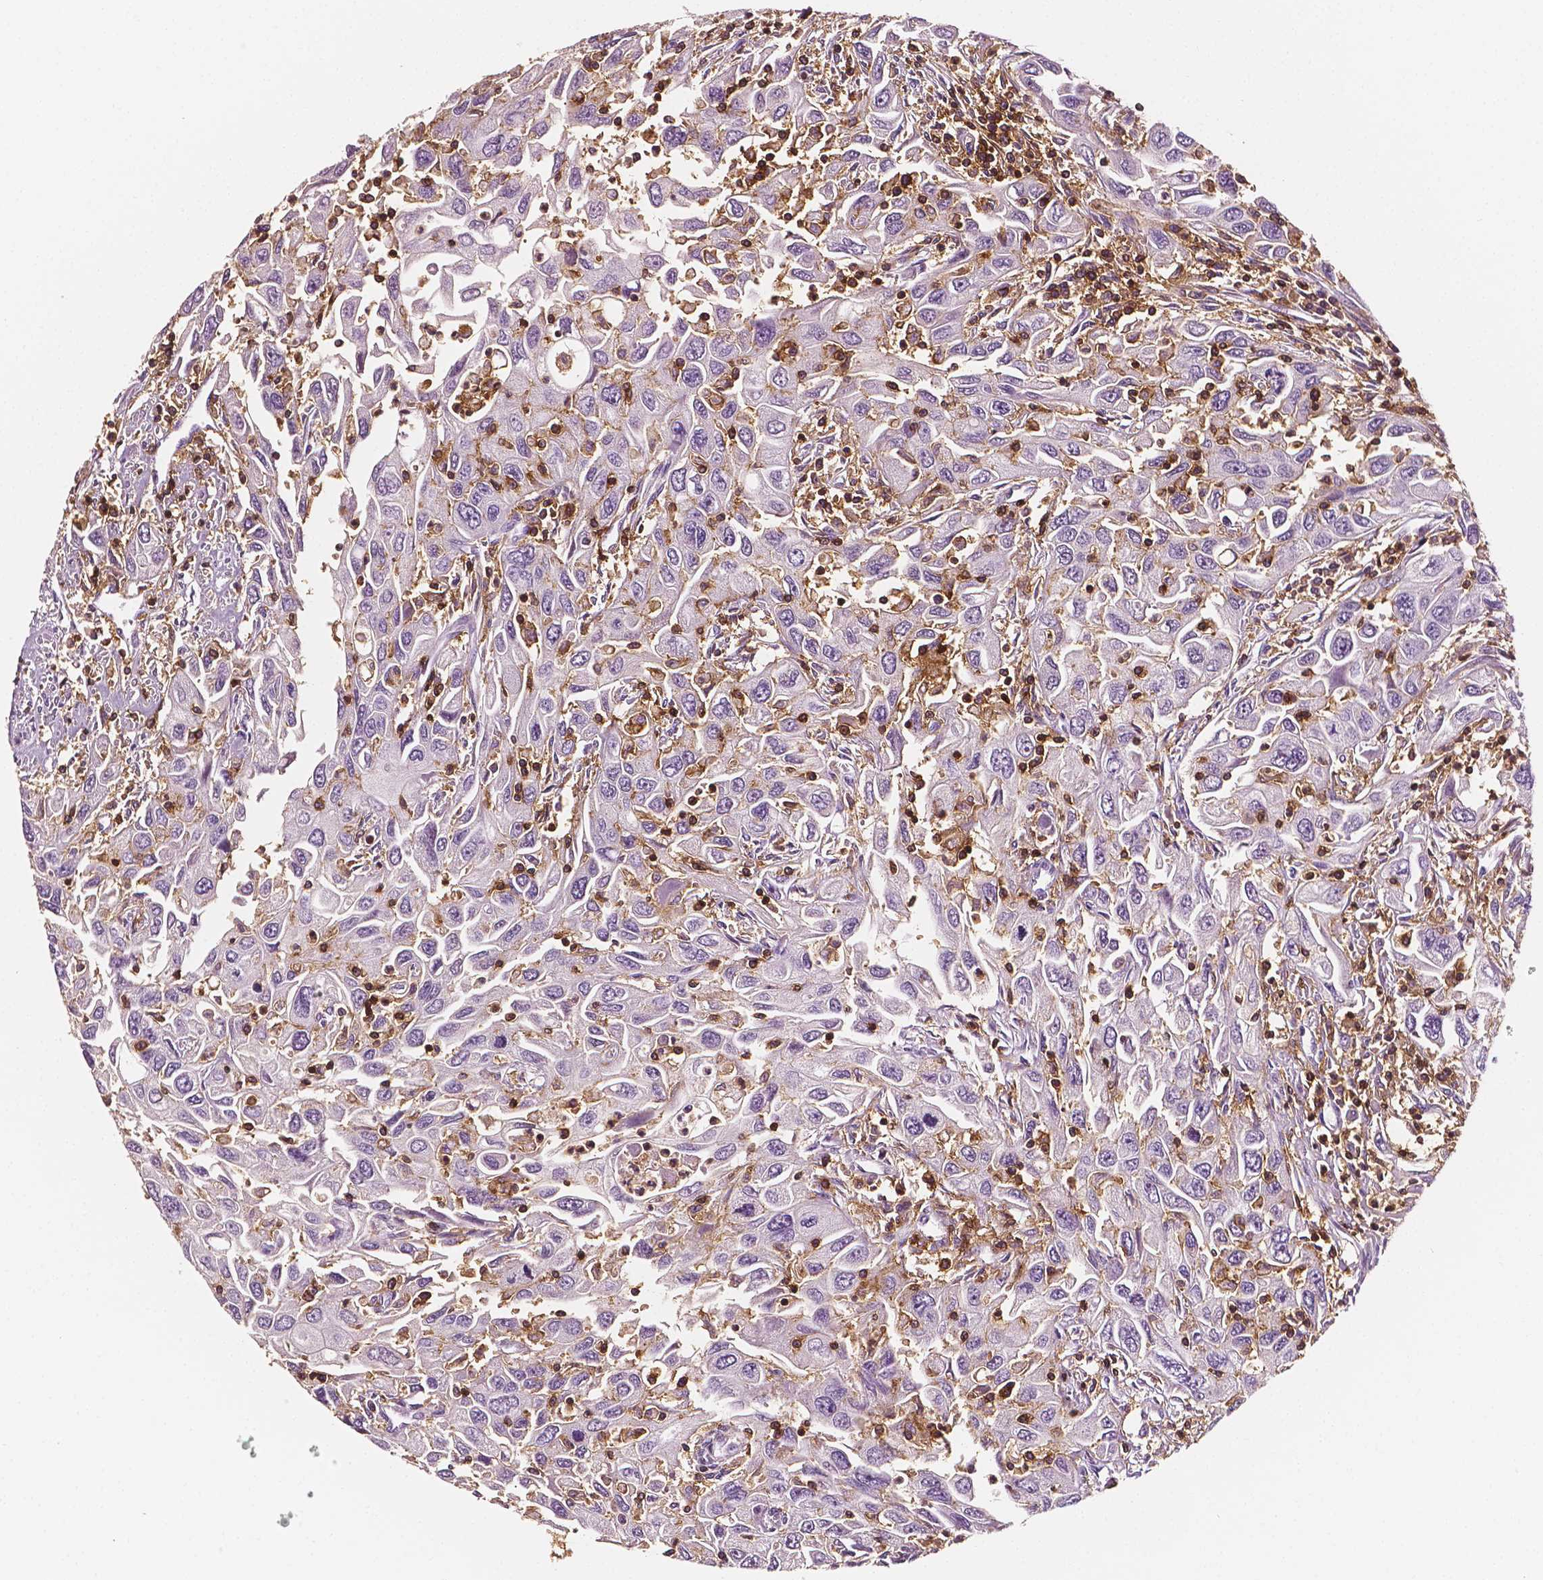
{"staining": {"intensity": "negative", "quantity": "none", "location": "none"}, "tissue": "urothelial cancer", "cell_type": "Tumor cells", "image_type": "cancer", "snomed": [{"axis": "morphology", "description": "Urothelial carcinoma, High grade"}, {"axis": "topography", "description": "Urinary bladder"}], "caption": "Protein analysis of high-grade urothelial carcinoma demonstrates no significant positivity in tumor cells. (Brightfield microscopy of DAB (3,3'-diaminobenzidine) immunohistochemistry at high magnification).", "gene": "PTPRC", "patient": {"sex": "male", "age": 76}}